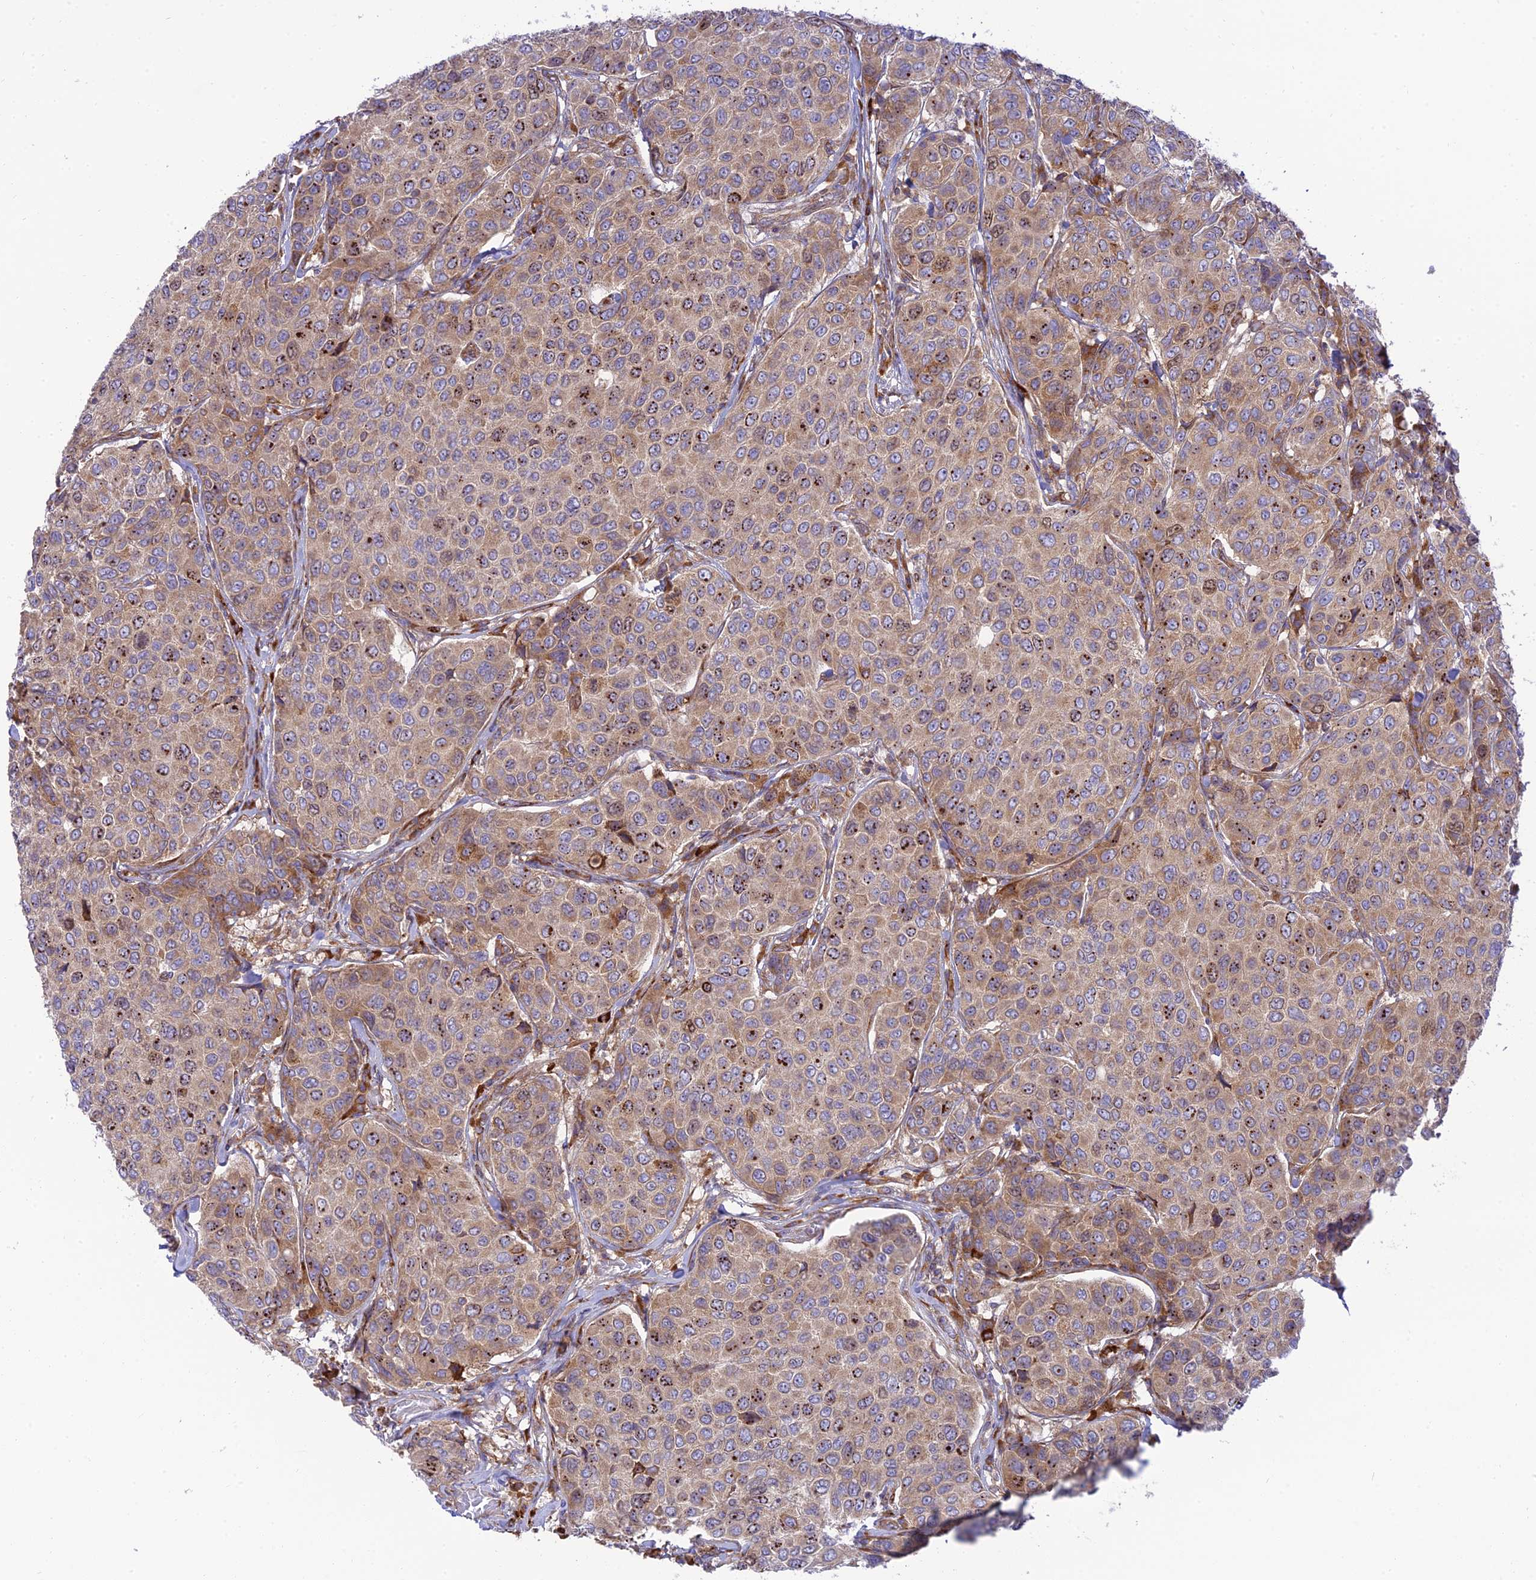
{"staining": {"intensity": "weak", "quantity": ">75%", "location": "cytoplasmic/membranous"}, "tissue": "breast cancer", "cell_type": "Tumor cells", "image_type": "cancer", "snomed": [{"axis": "morphology", "description": "Duct carcinoma"}, {"axis": "topography", "description": "Breast"}], "caption": "Tumor cells demonstrate weak cytoplasmic/membranous positivity in approximately >75% of cells in breast cancer (invasive ductal carcinoma).", "gene": "PIMREG", "patient": {"sex": "female", "age": 55}}